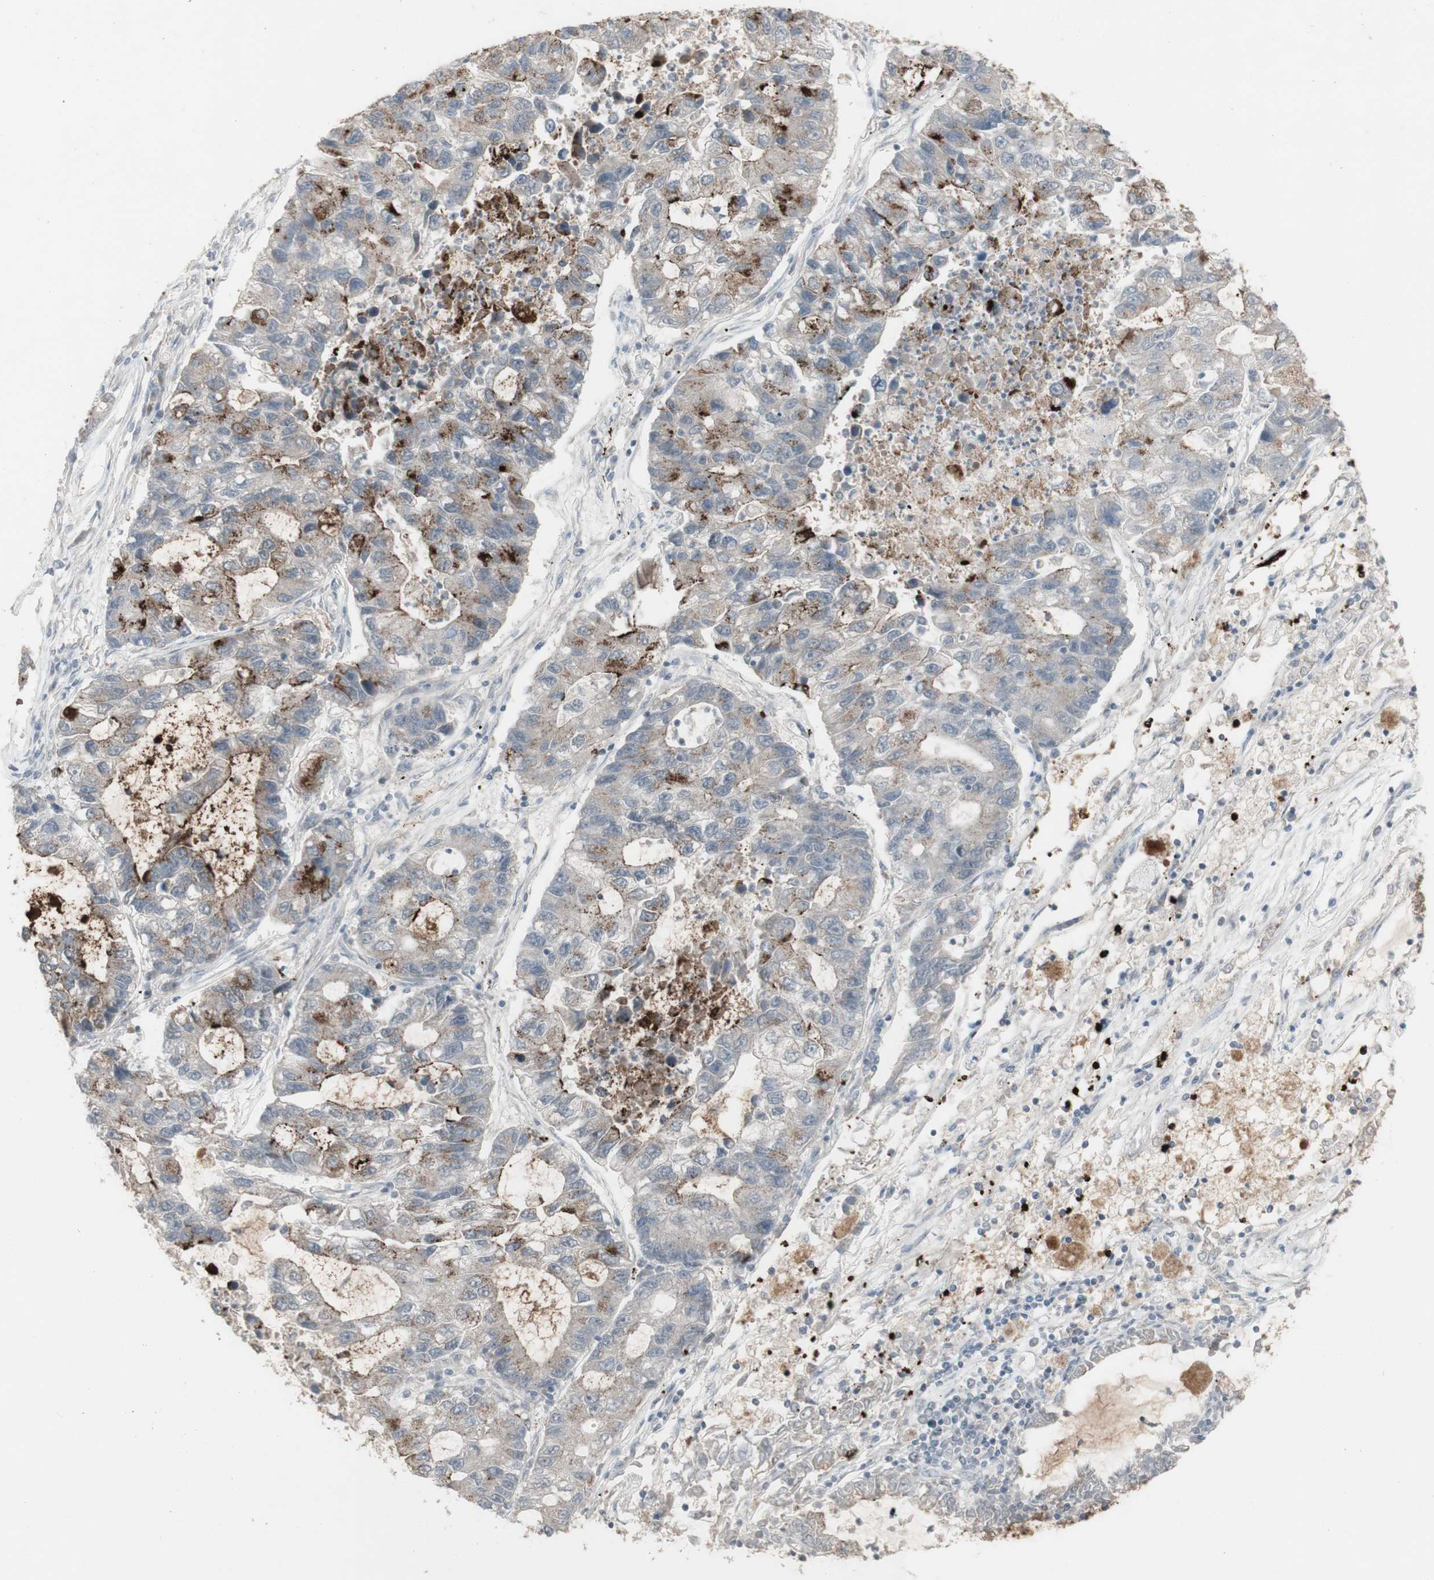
{"staining": {"intensity": "moderate", "quantity": "25%-75%", "location": "cytoplasmic/membranous"}, "tissue": "lung cancer", "cell_type": "Tumor cells", "image_type": "cancer", "snomed": [{"axis": "morphology", "description": "Adenocarcinoma, NOS"}, {"axis": "topography", "description": "Lung"}], "caption": "Human lung adenocarcinoma stained with a brown dye shows moderate cytoplasmic/membranous positive staining in about 25%-75% of tumor cells.", "gene": "C1orf116", "patient": {"sex": "female", "age": 51}}